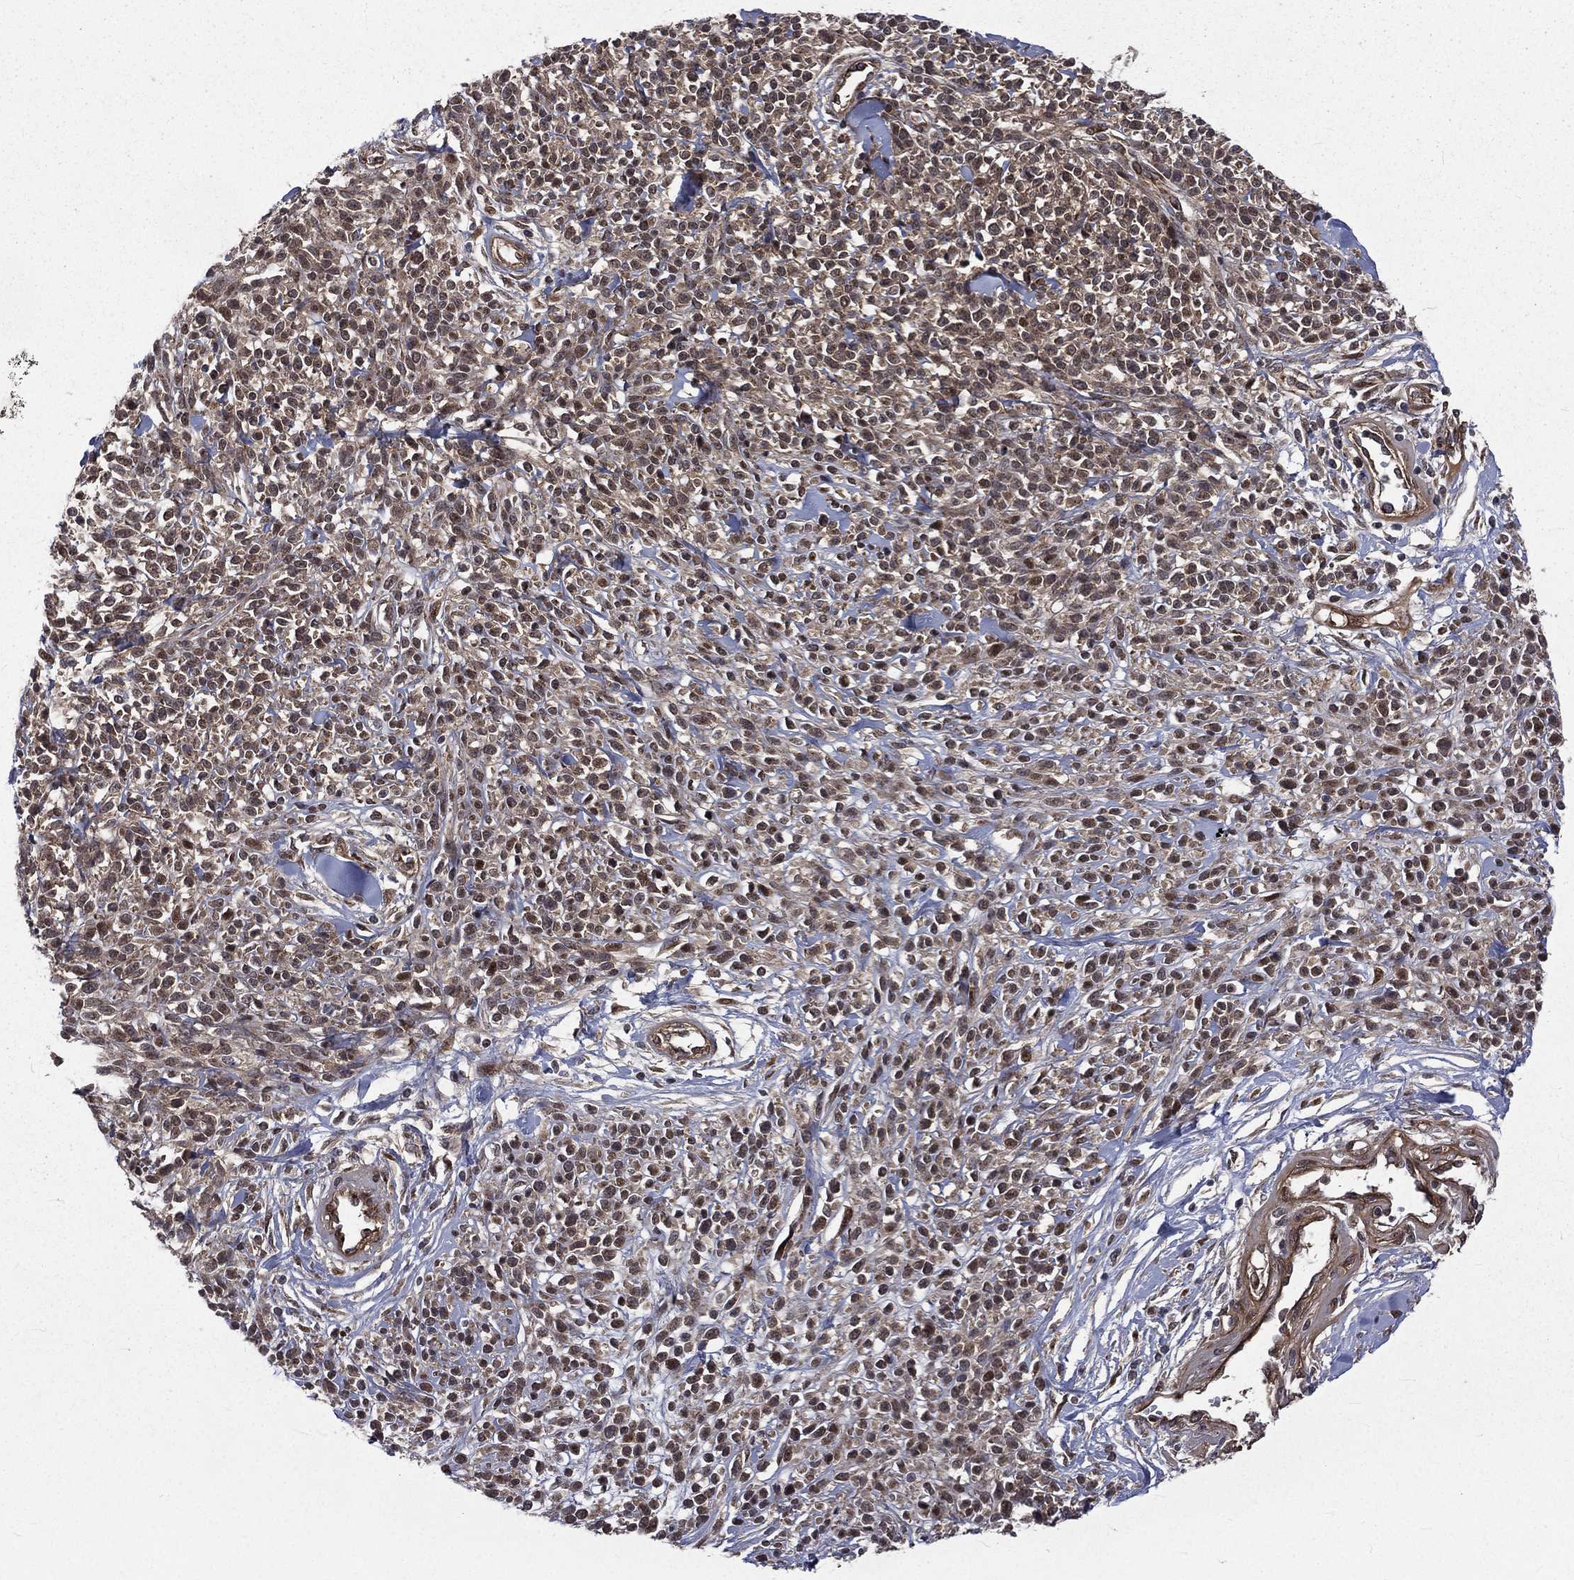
{"staining": {"intensity": "negative", "quantity": "none", "location": "none"}, "tissue": "melanoma", "cell_type": "Tumor cells", "image_type": "cancer", "snomed": [{"axis": "morphology", "description": "Malignant melanoma, NOS"}, {"axis": "topography", "description": "Skin"}, {"axis": "topography", "description": "Skin of trunk"}], "caption": "There is no significant staining in tumor cells of melanoma. (Immunohistochemistry, brightfield microscopy, high magnification).", "gene": "ARL3", "patient": {"sex": "male", "age": 74}}